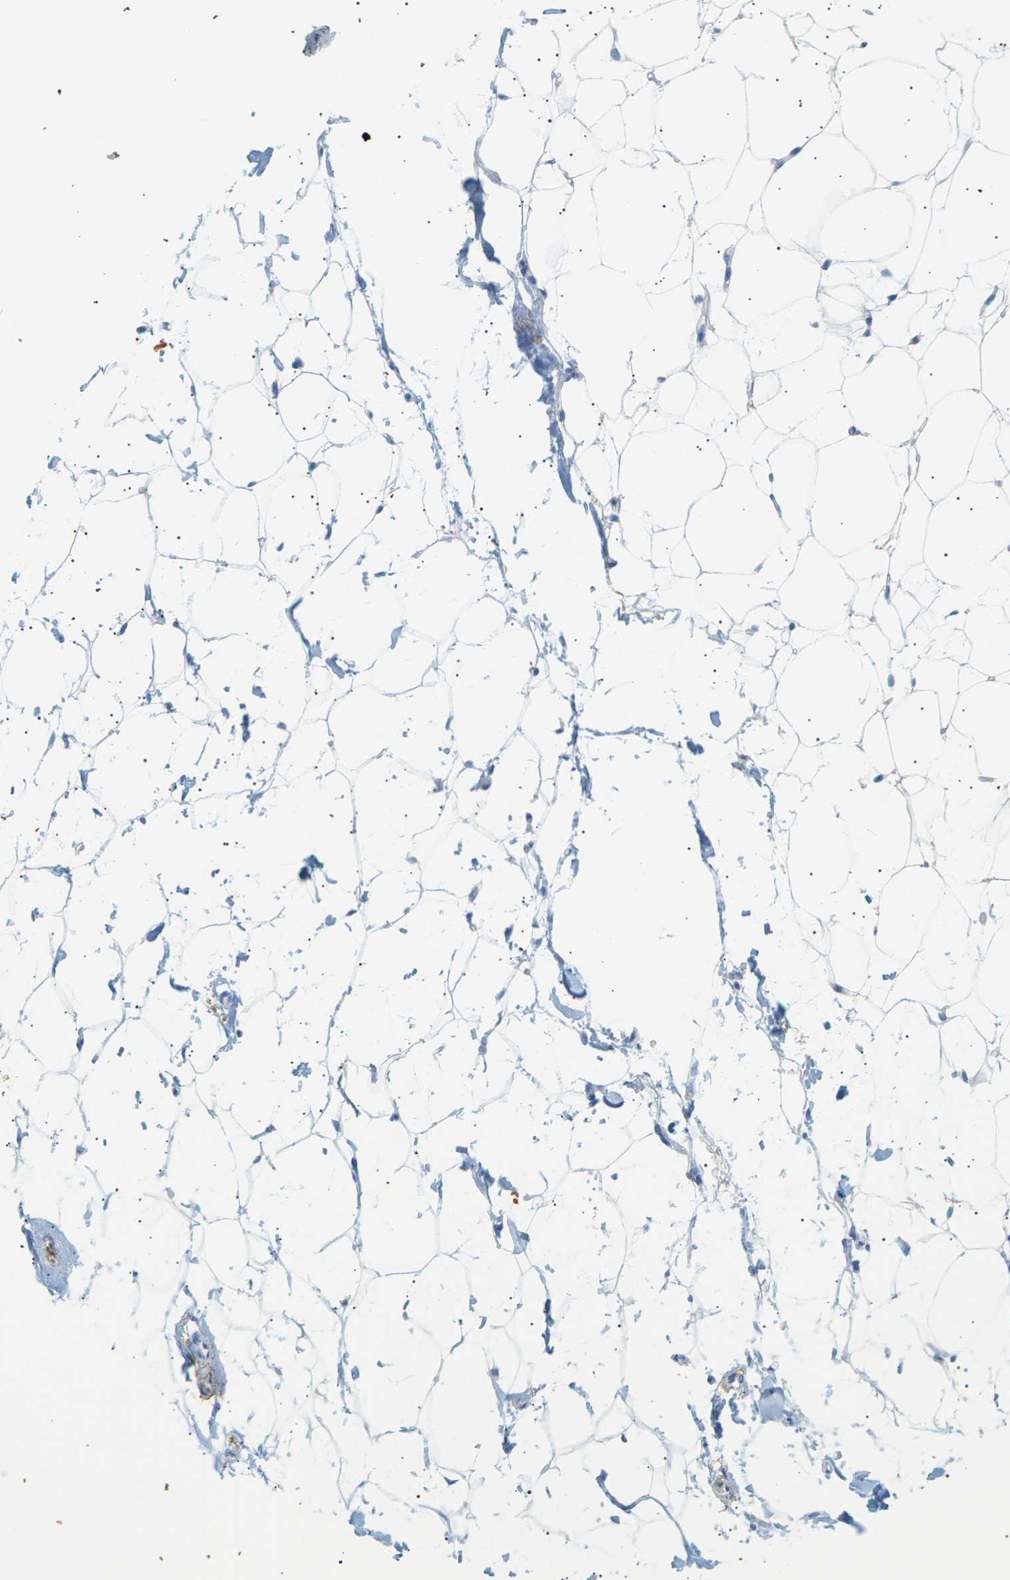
{"staining": {"intensity": "negative", "quantity": "none", "location": "none"}, "tissue": "adipose tissue", "cell_type": "Adipocytes", "image_type": "normal", "snomed": [{"axis": "morphology", "description": "Normal tissue, NOS"}, {"axis": "topography", "description": "Breast"}, {"axis": "topography", "description": "Soft tissue"}], "caption": "There is no significant positivity in adipocytes of adipose tissue. (Stains: DAB IHC with hematoxylin counter stain, Microscopy: brightfield microscopy at high magnification).", "gene": "CLU", "patient": {"sex": "female", "age": 75}}